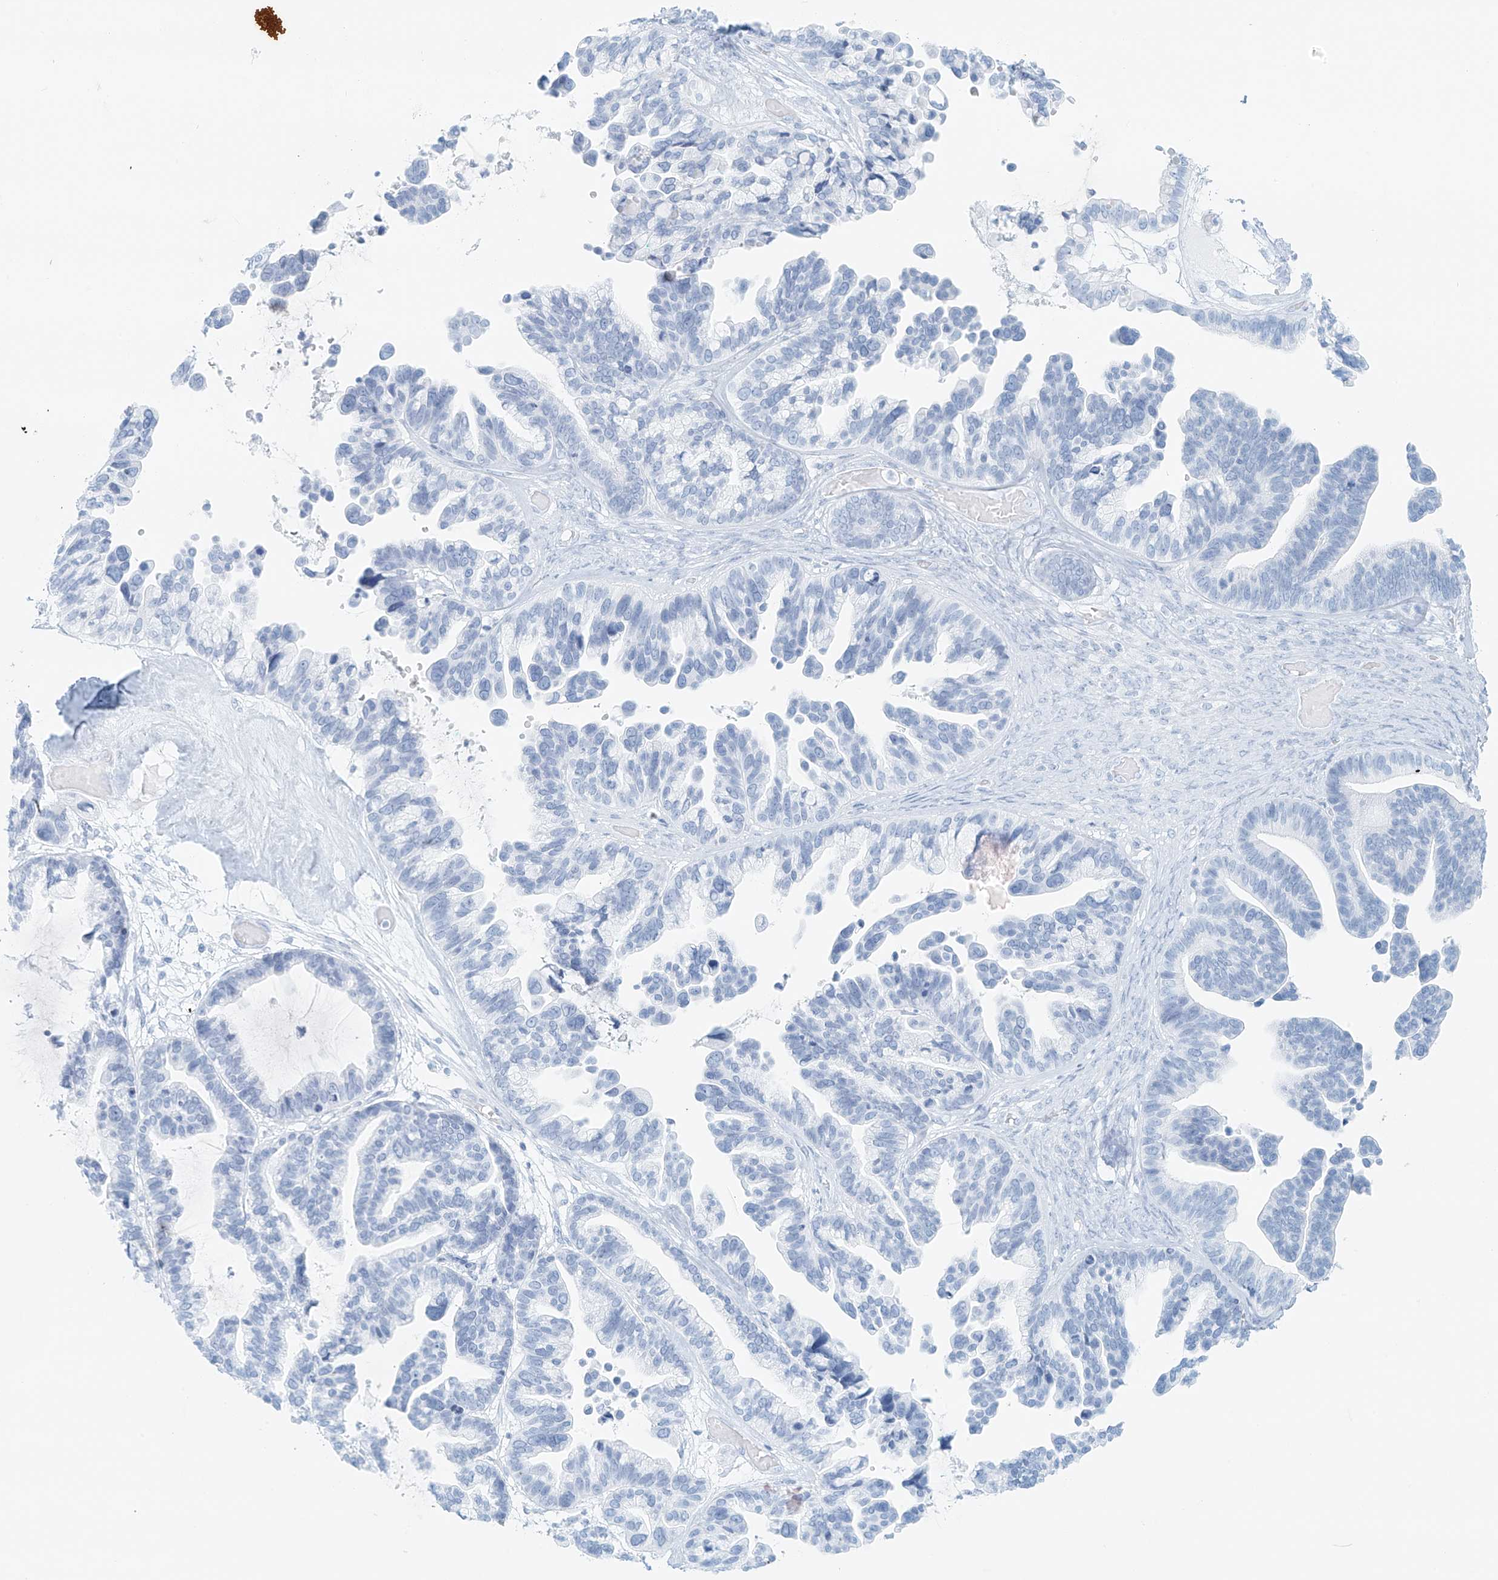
{"staining": {"intensity": "negative", "quantity": "none", "location": "none"}, "tissue": "ovarian cancer", "cell_type": "Tumor cells", "image_type": "cancer", "snomed": [{"axis": "morphology", "description": "Cystadenocarcinoma, serous, NOS"}, {"axis": "topography", "description": "Ovary"}], "caption": "An immunohistochemistry (IHC) photomicrograph of ovarian serous cystadenocarcinoma is shown. There is no staining in tumor cells of ovarian serous cystadenocarcinoma. The staining is performed using DAB brown chromogen with nuclei counter-stained in using hematoxylin.", "gene": "UST", "patient": {"sex": "female", "age": 56}}